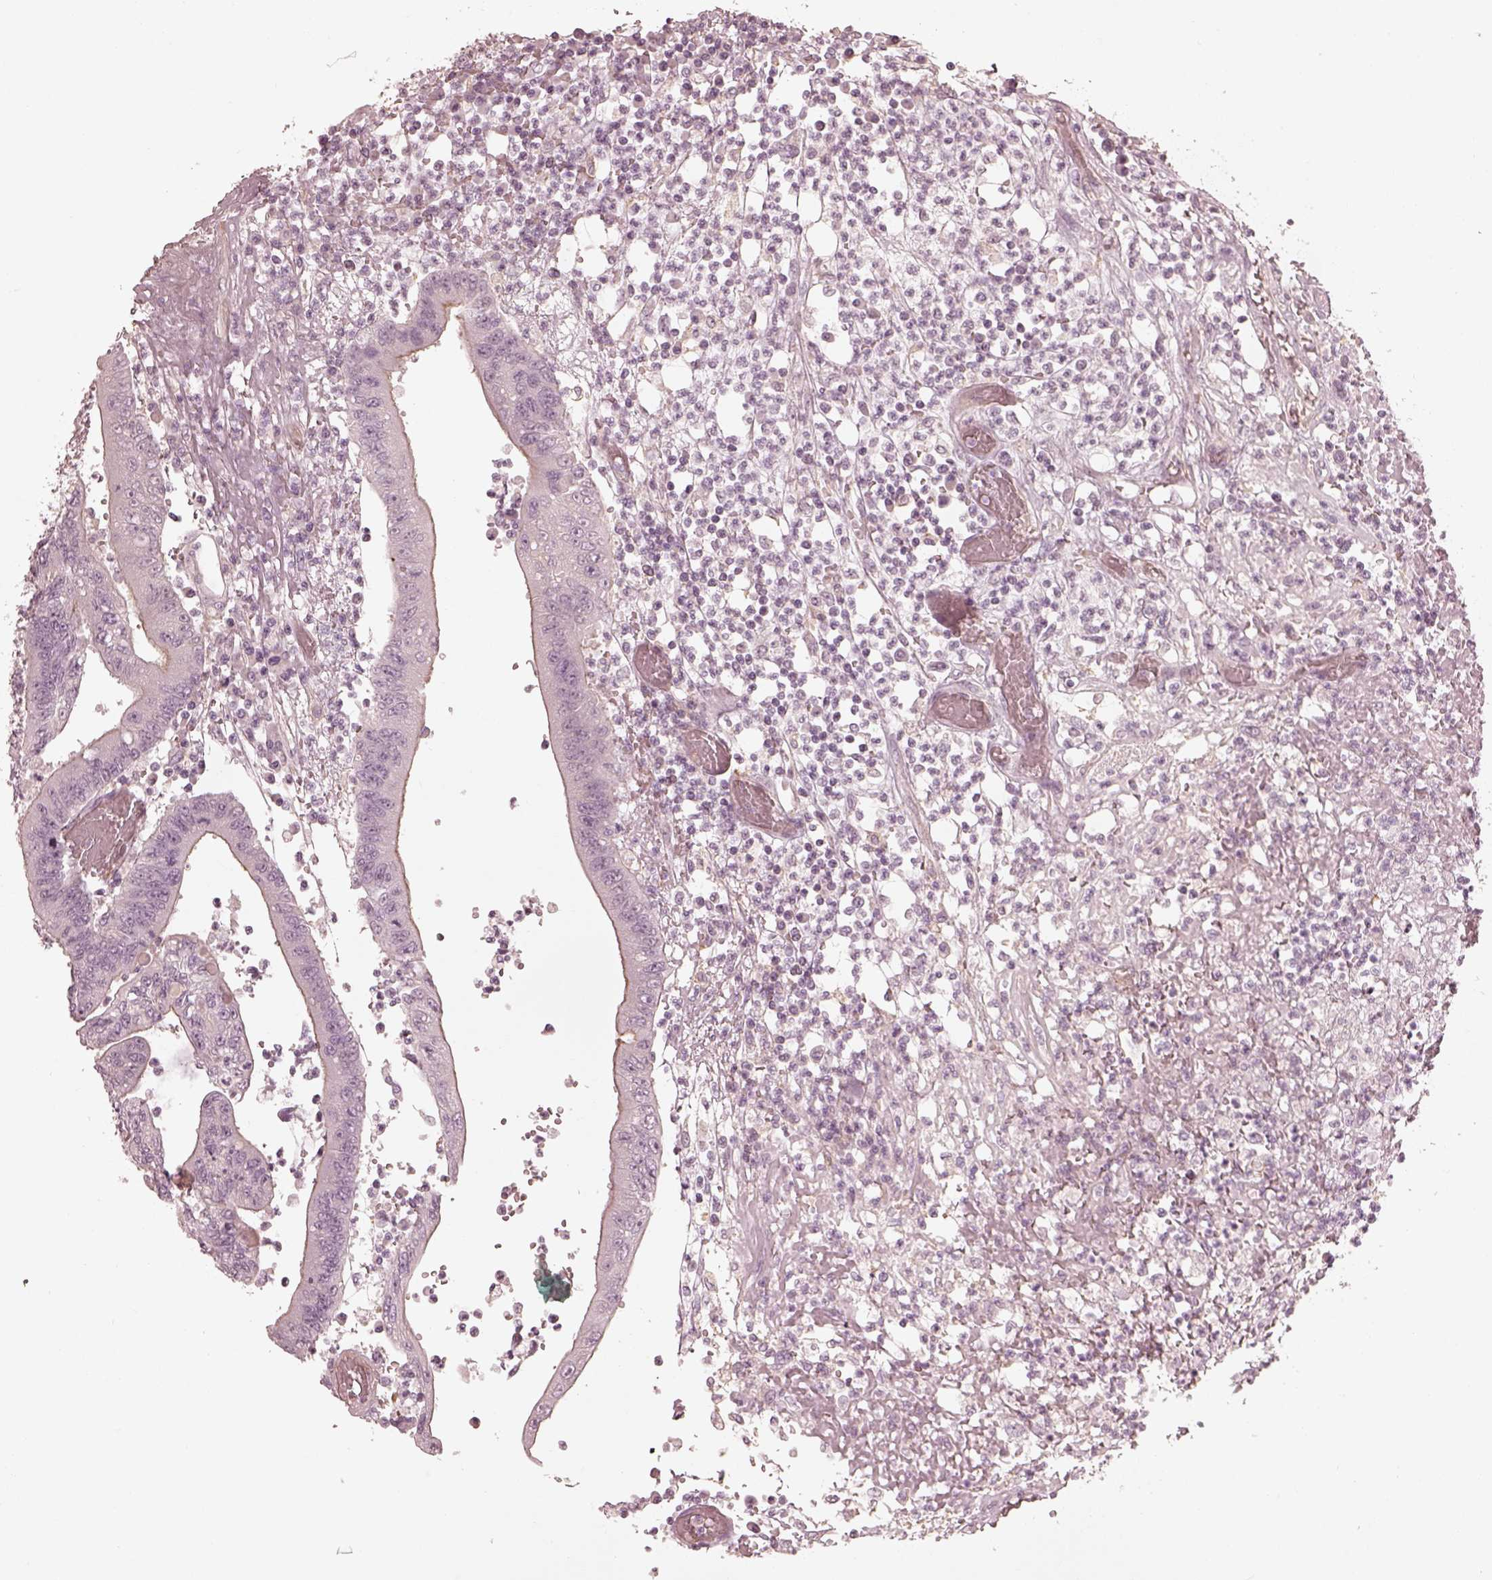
{"staining": {"intensity": "negative", "quantity": "none", "location": "none"}, "tissue": "colorectal cancer", "cell_type": "Tumor cells", "image_type": "cancer", "snomed": [{"axis": "morphology", "description": "Adenocarcinoma, NOS"}, {"axis": "topography", "description": "Rectum"}], "caption": "Image shows no significant protein staining in tumor cells of colorectal cancer (adenocarcinoma). The staining is performed using DAB (3,3'-diaminobenzidine) brown chromogen with nuclei counter-stained in using hematoxylin.", "gene": "PRLHR", "patient": {"sex": "male", "age": 54}}